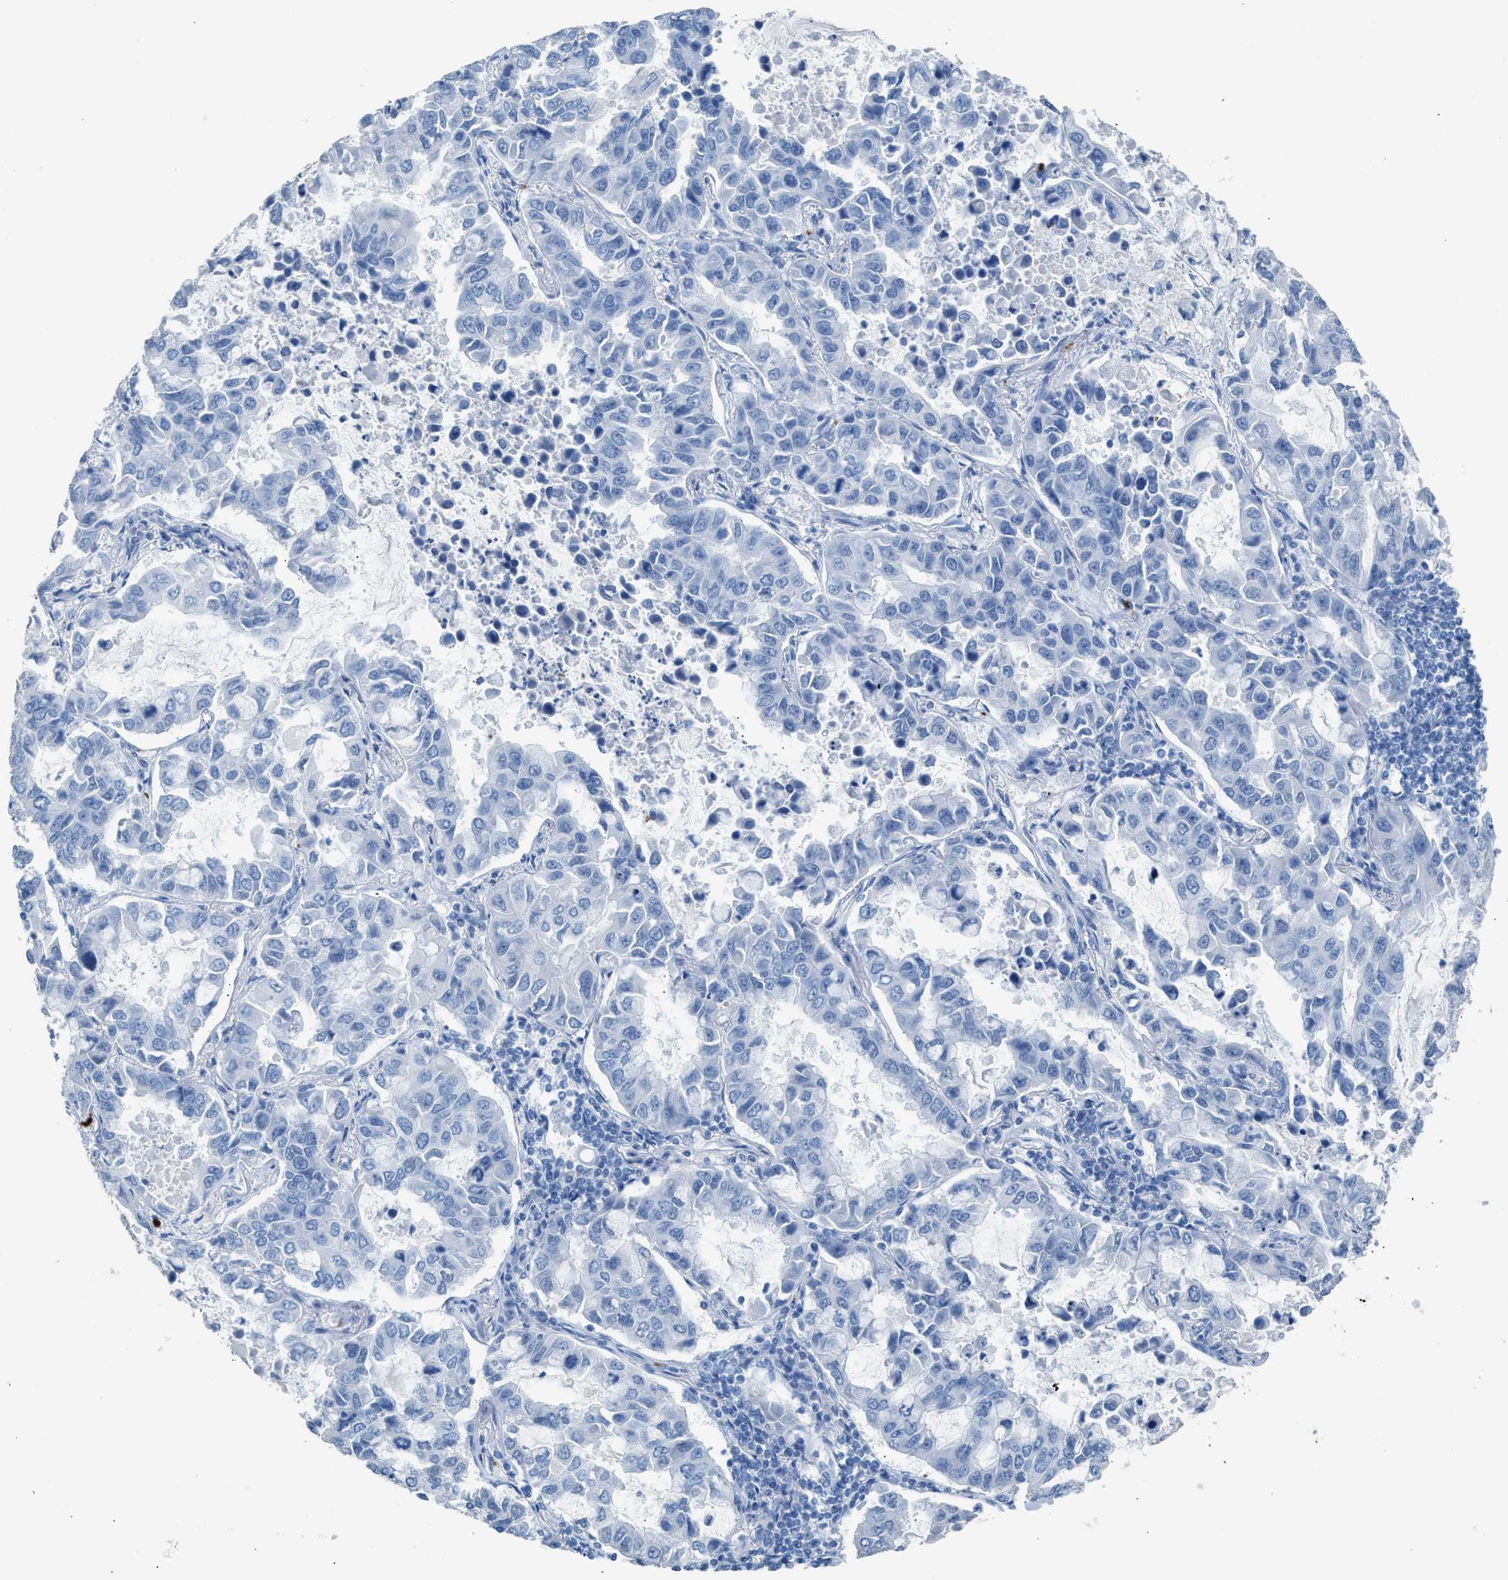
{"staining": {"intensity": "negative", "quantity": "none", "location": "none"}, "tissue": "lung cancer", "cell_type": "Tumor cells", "image_type": "cancer", "snomed": [{"axis": "morphology", "description": "Adenocarcinoma, NOS"}, {"axis": "topography", "description": "Lung"}], "caption": "Tumor cells are negative for protein expression in human adenocarcinoma (lung).", "gene": "FAIM2", "patient": {"sex": "male", "age": 64}}